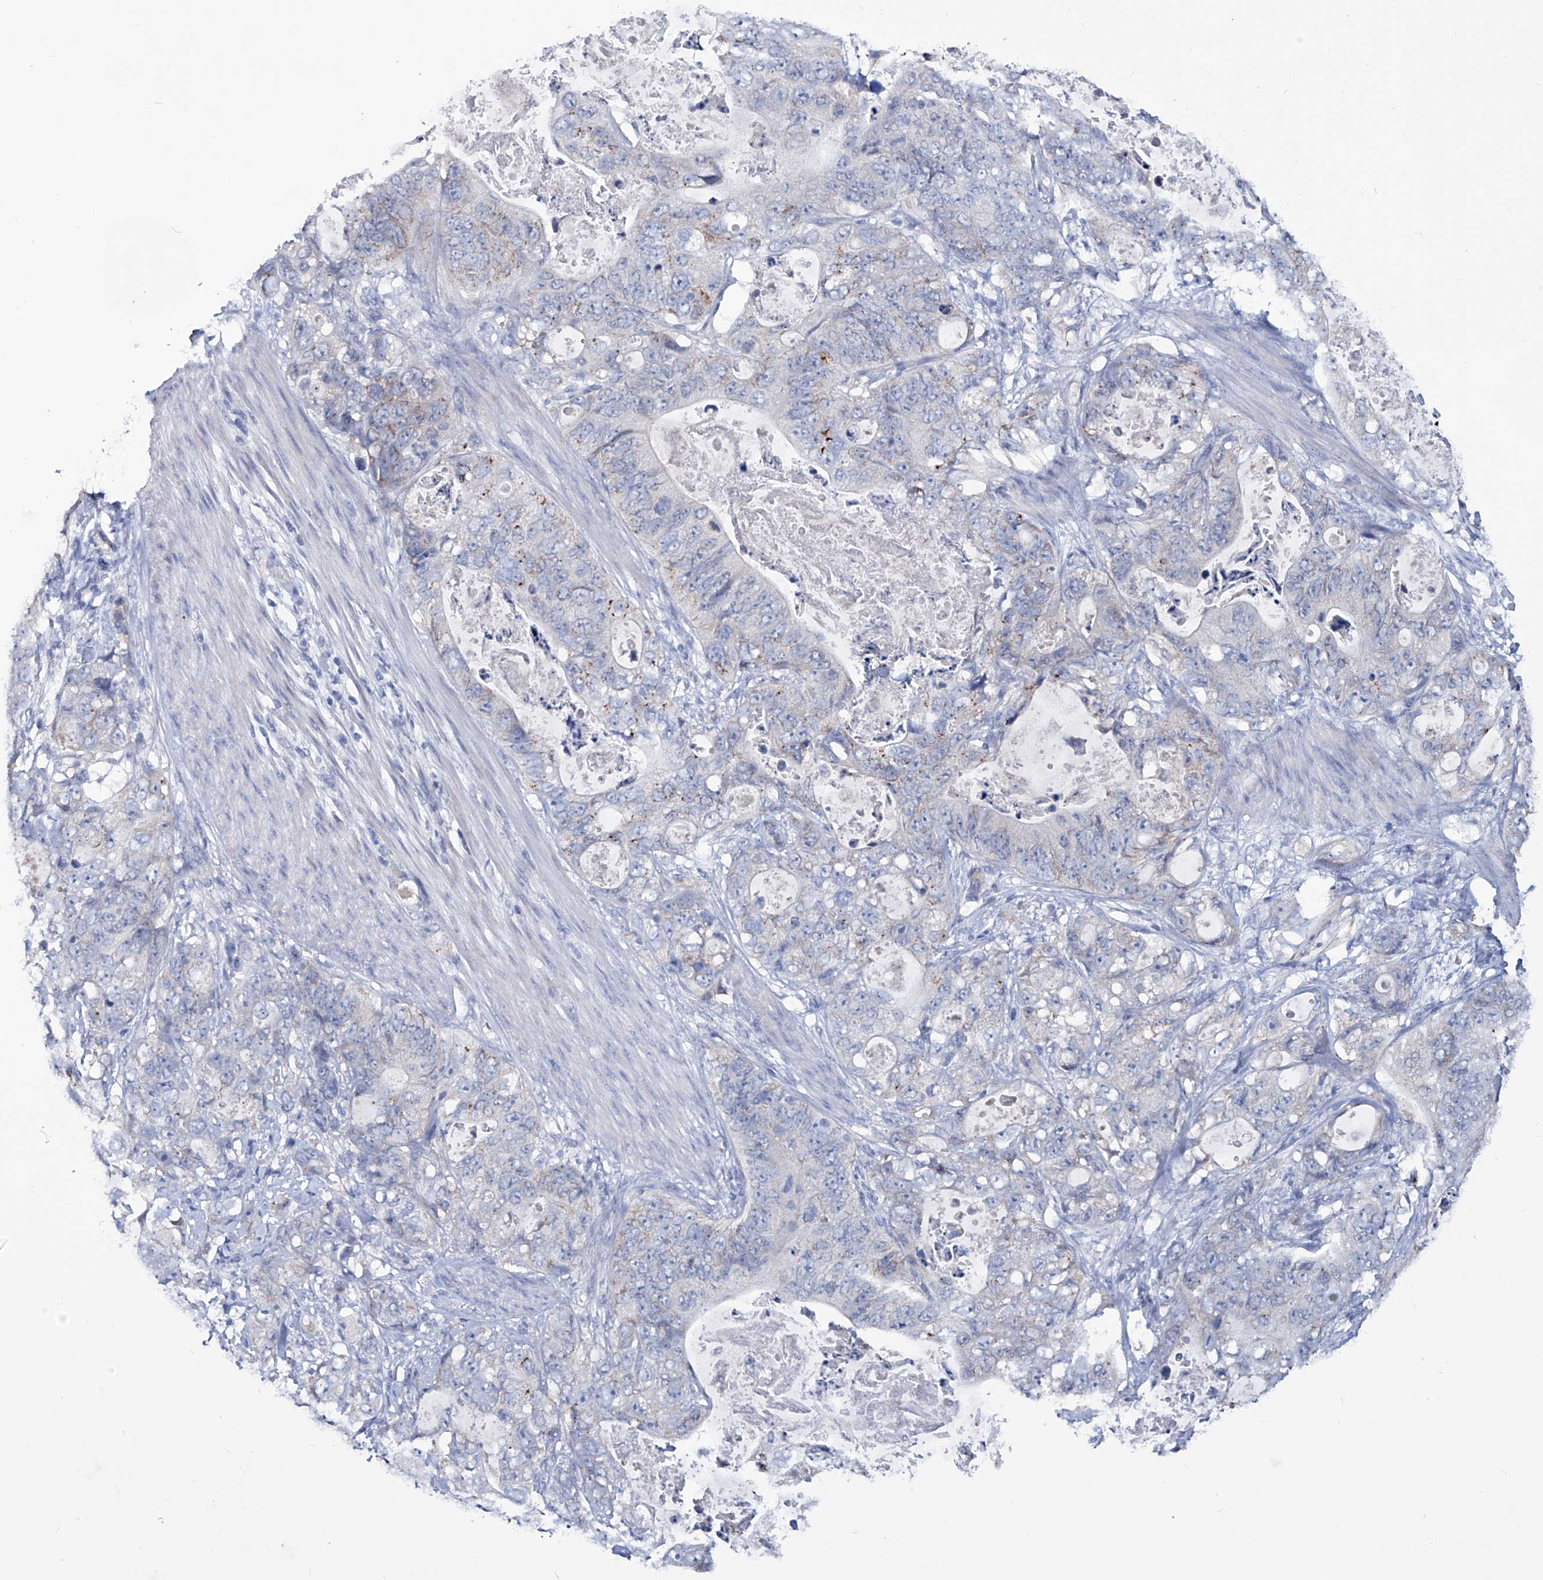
{"staining": {"intensity": "weak", "quantity": "<25%", "location": "cytoplasmic/membranous"}, "tissue": "stomach cancer", "cell_type": "Tumor cells", "image_type": "cancer", "snomed": [{"axis": "morphology", "description": "Normal tissue, NOS"}, {"axis": "morphology", "description": "Adenocarcinoma, NOS"}, {"axis": "topography", "description": "Stomach"}], "caption": "DAB (3,3'-diaminobenzidine) immunohistochemical staining of human stomach cancer demonstrates no significant positivity in tumor cells.", "gene": "KLHL17", "patient": {"sex": "female", "age": 89}}